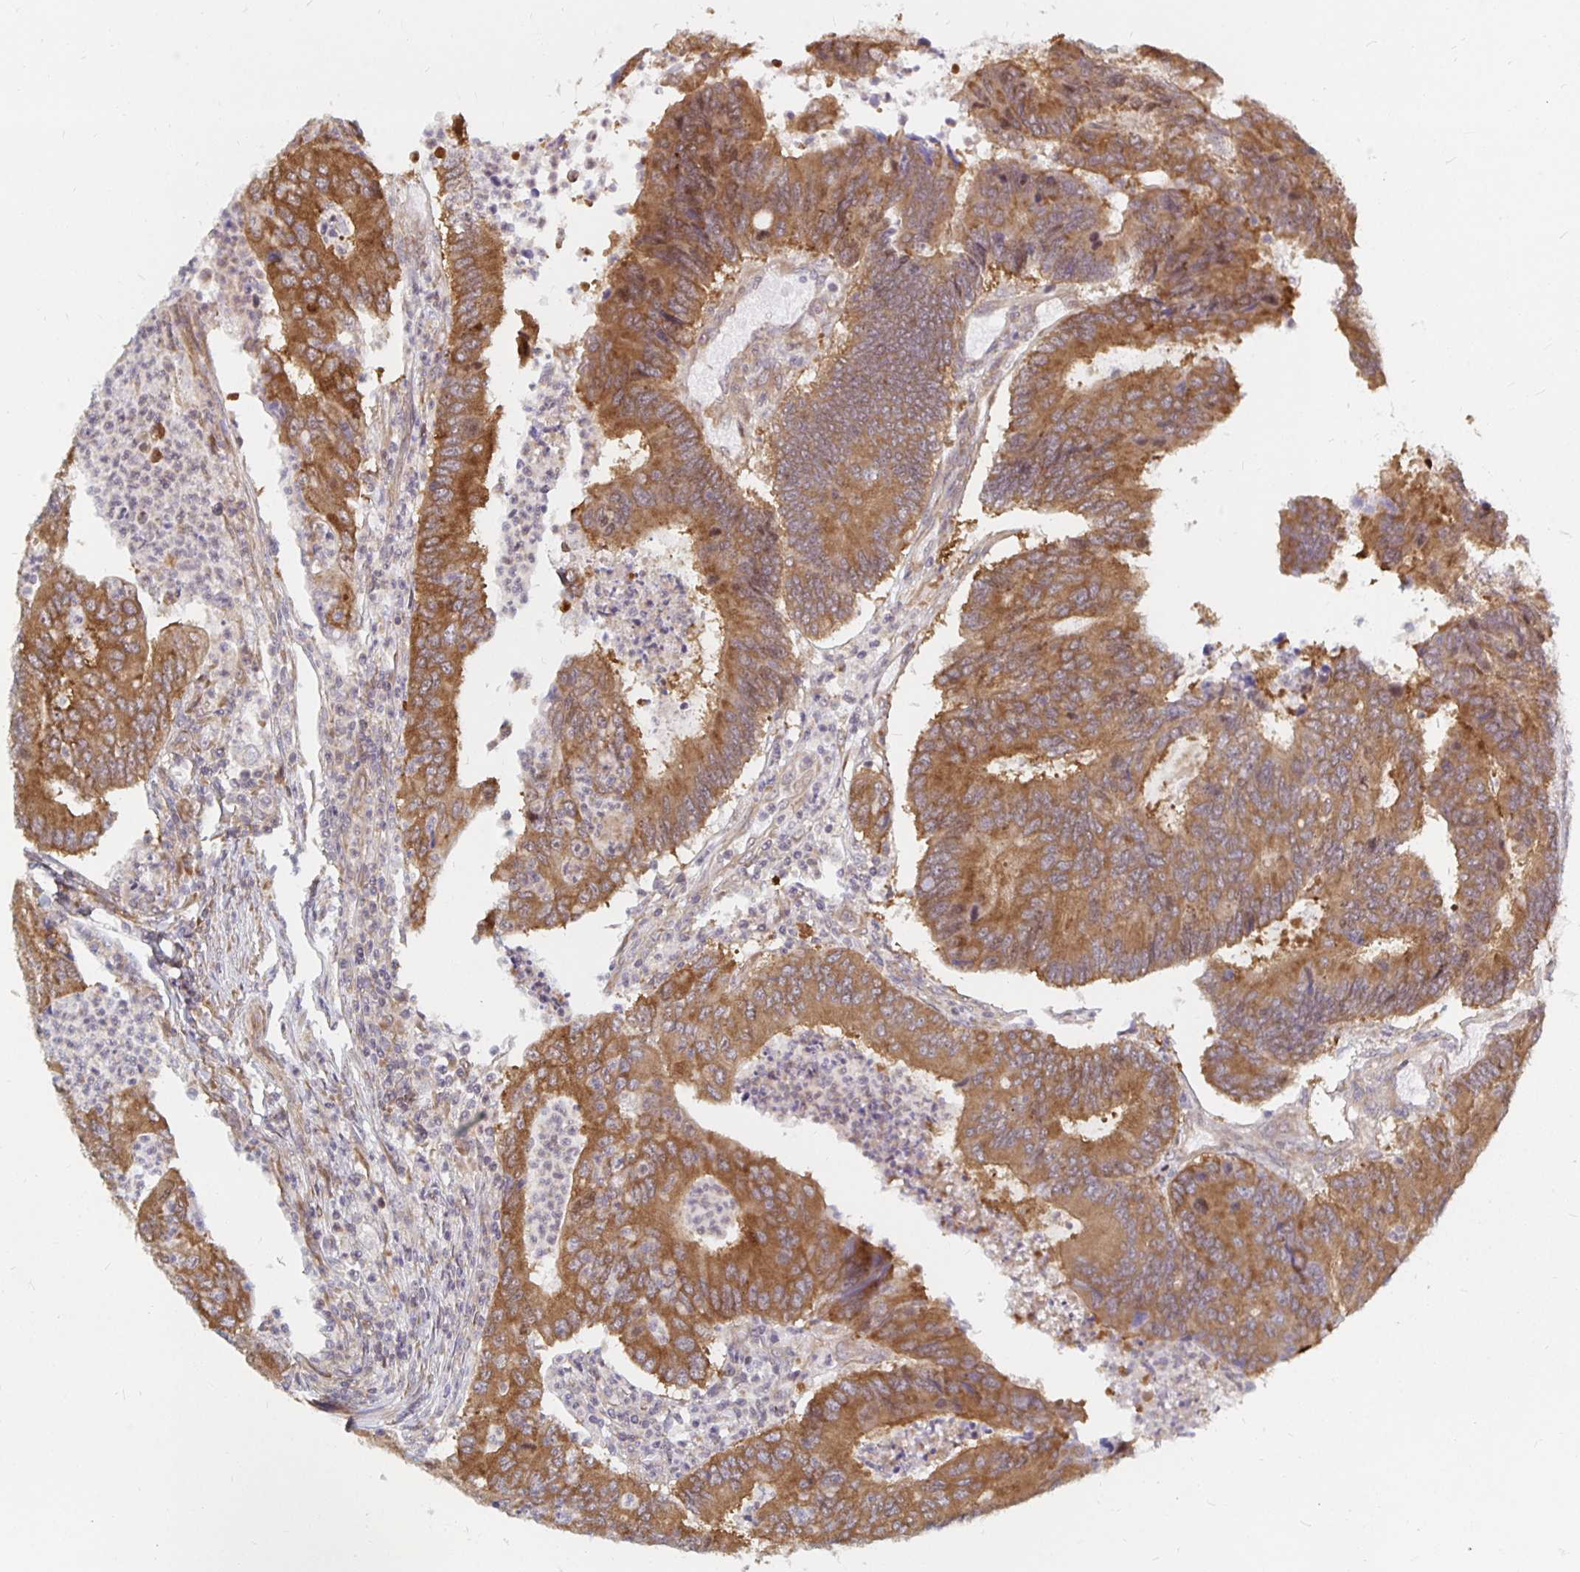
{"staining": {"intensity": "moderate", "quantity": ">75%", "location": "cytoplasmic/membranous"}, "tissue": "colorectal cancer", "cell_type": "Tumor cells", "image_type": "cancer", "snomed": [{"axis": "morphology", "description": "Adenocarcinoma, NOS"}, {"axis": "topography", "description": "Colon"}], "caption": "The image reveals a brown stain indicating the presence of a protein in the cytoplasmic/membranous of tumor cells in colorectal adenocarcinoma.", "gene": "PDAP1", "patient": {"sex": "female", "age": 67}}